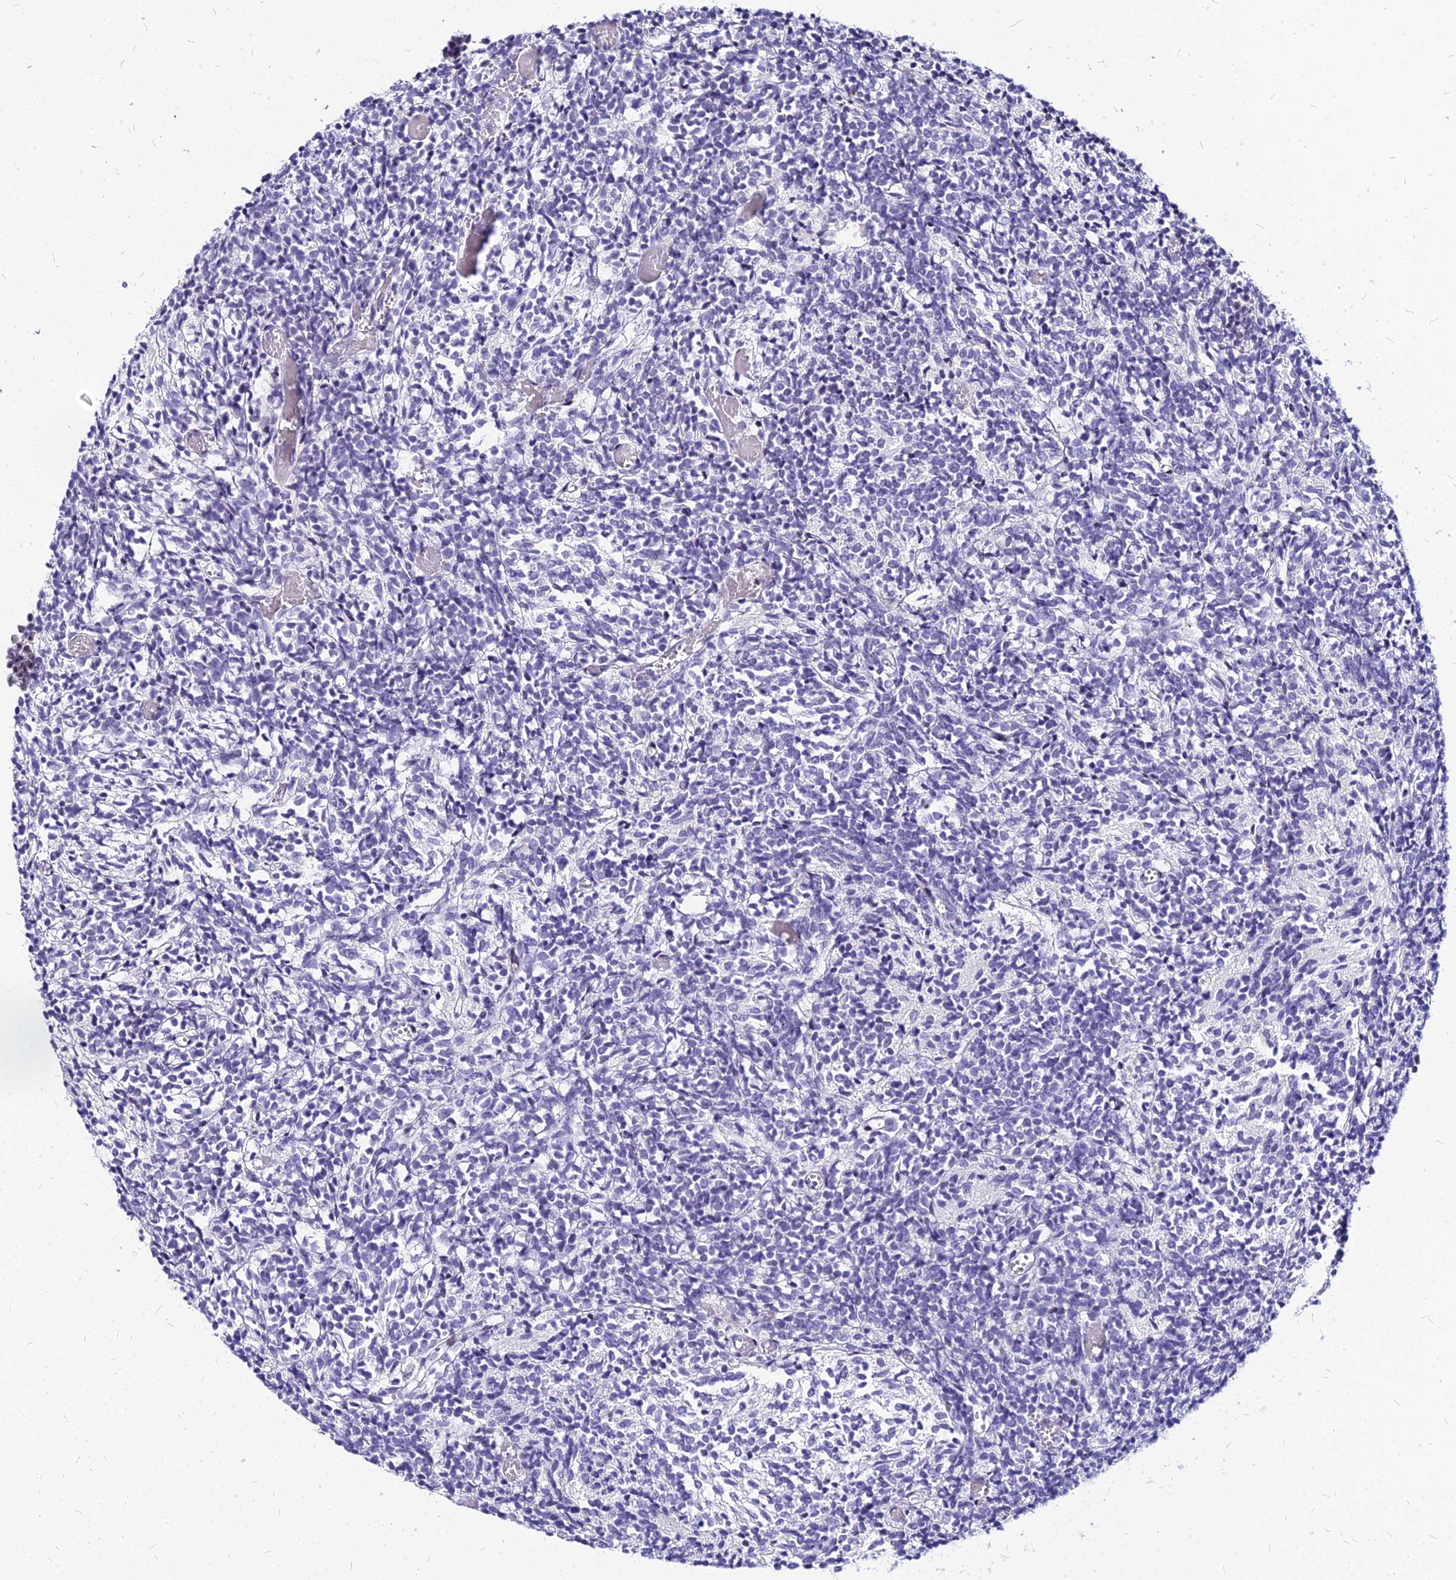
{"staining": {"intensity": "negative", "quantity": "none", "location": "none"}, "tissue": "glioma", "cell_type": "Tumor cells", "image_type": "cancer", "snomed": [{"axis": "morphology", "description": "Glioma, malignant, Low grade"}, {"axis": "topography", "description": "Brain"}], "caption": "Immunohistochemical staining of human glioma displays no significant expression in tumor cells.", "gene": "FDX2", "patient": {"sex": "female", "age": 1}}